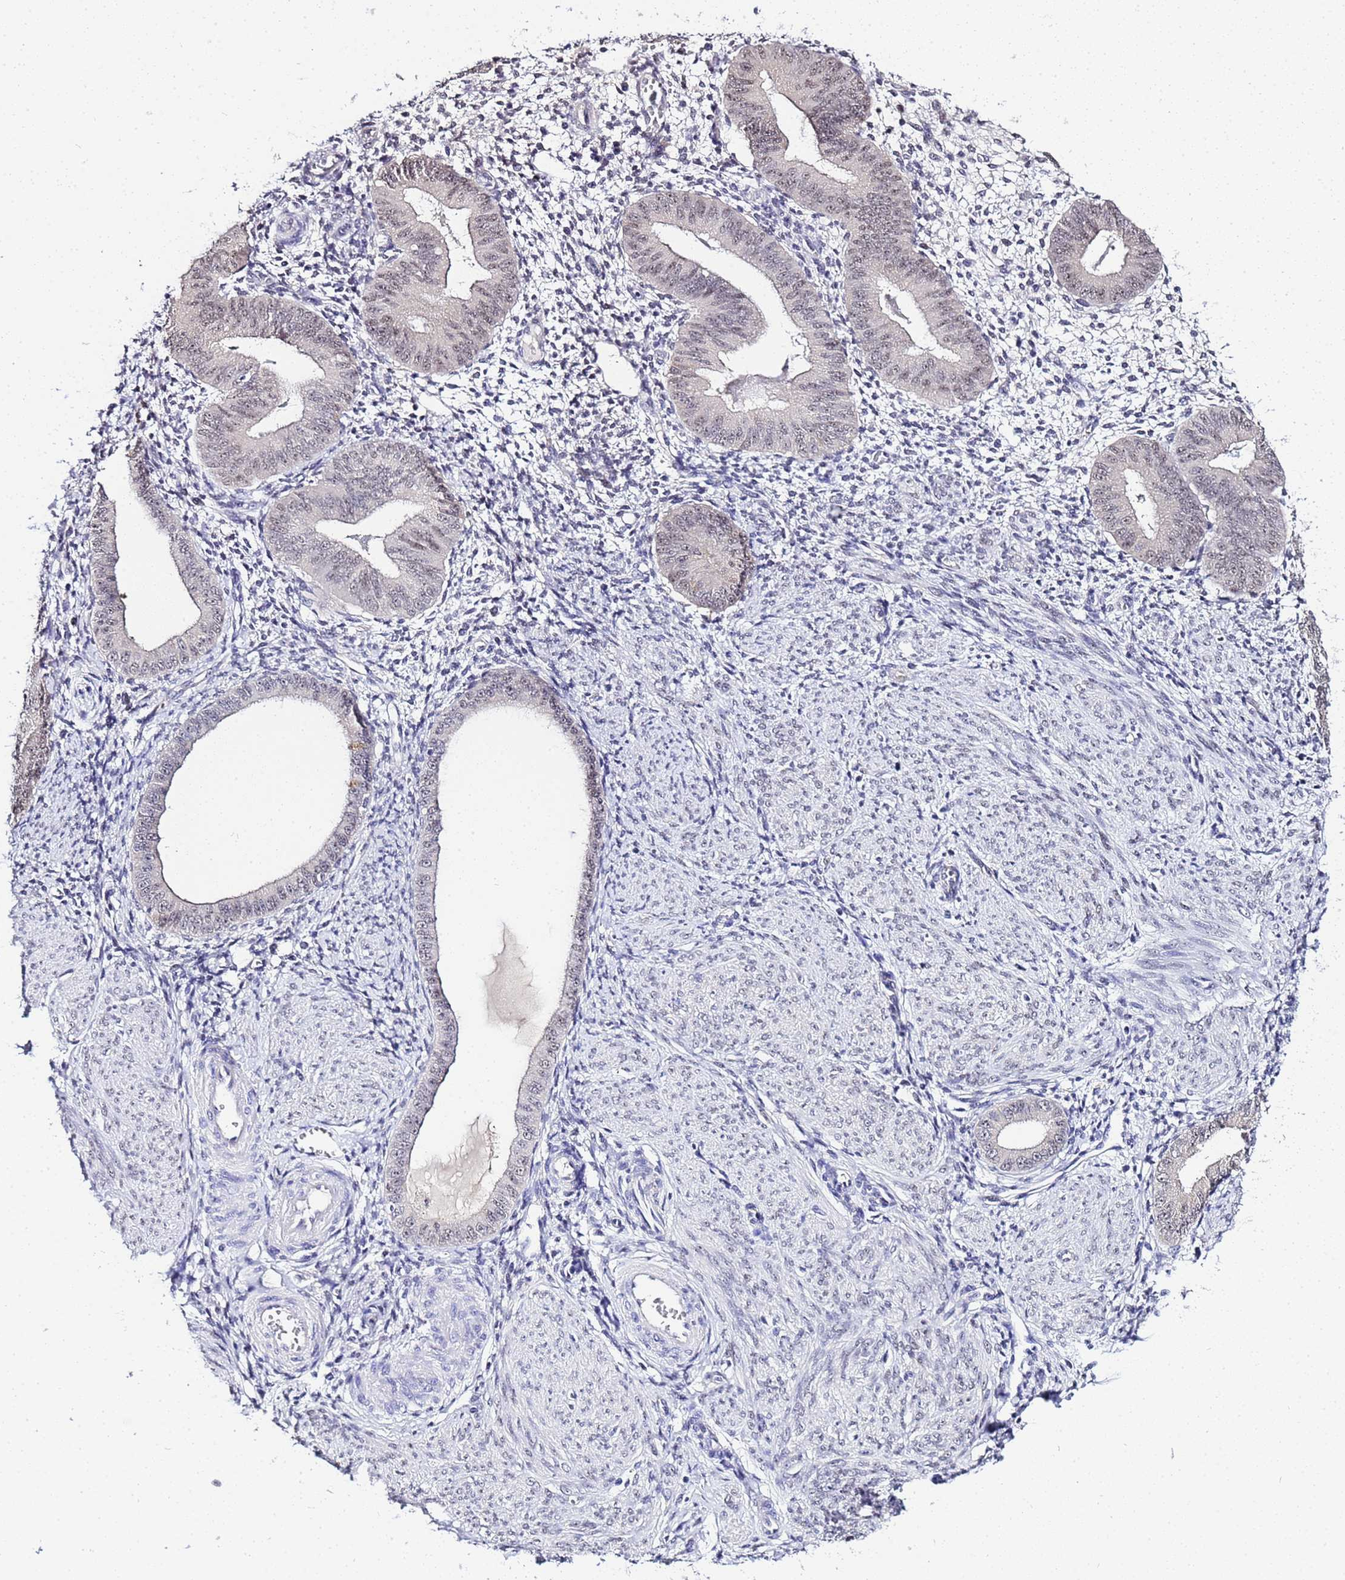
{"staining": {"intensity": "negative", "quantity": "none", "location": "none"}, "tissue": "endometrium", "cell_type": "Cells in endometrial stroma", "image_type": "normal", "snomed": [{"axis": "morphology", "description": "Normal tissue, NOS"}, {"axis": "topography", "description": "Endometrium"}], "caption": "A high-resolution histopathology image shows immunohistochemistry (IHC) staining of benign endometrium, which demonstrates no significant expression in cells in endometrial stroma.", "gene": "ACTL6B", "patient": {"sex": "female", "age": 49}}